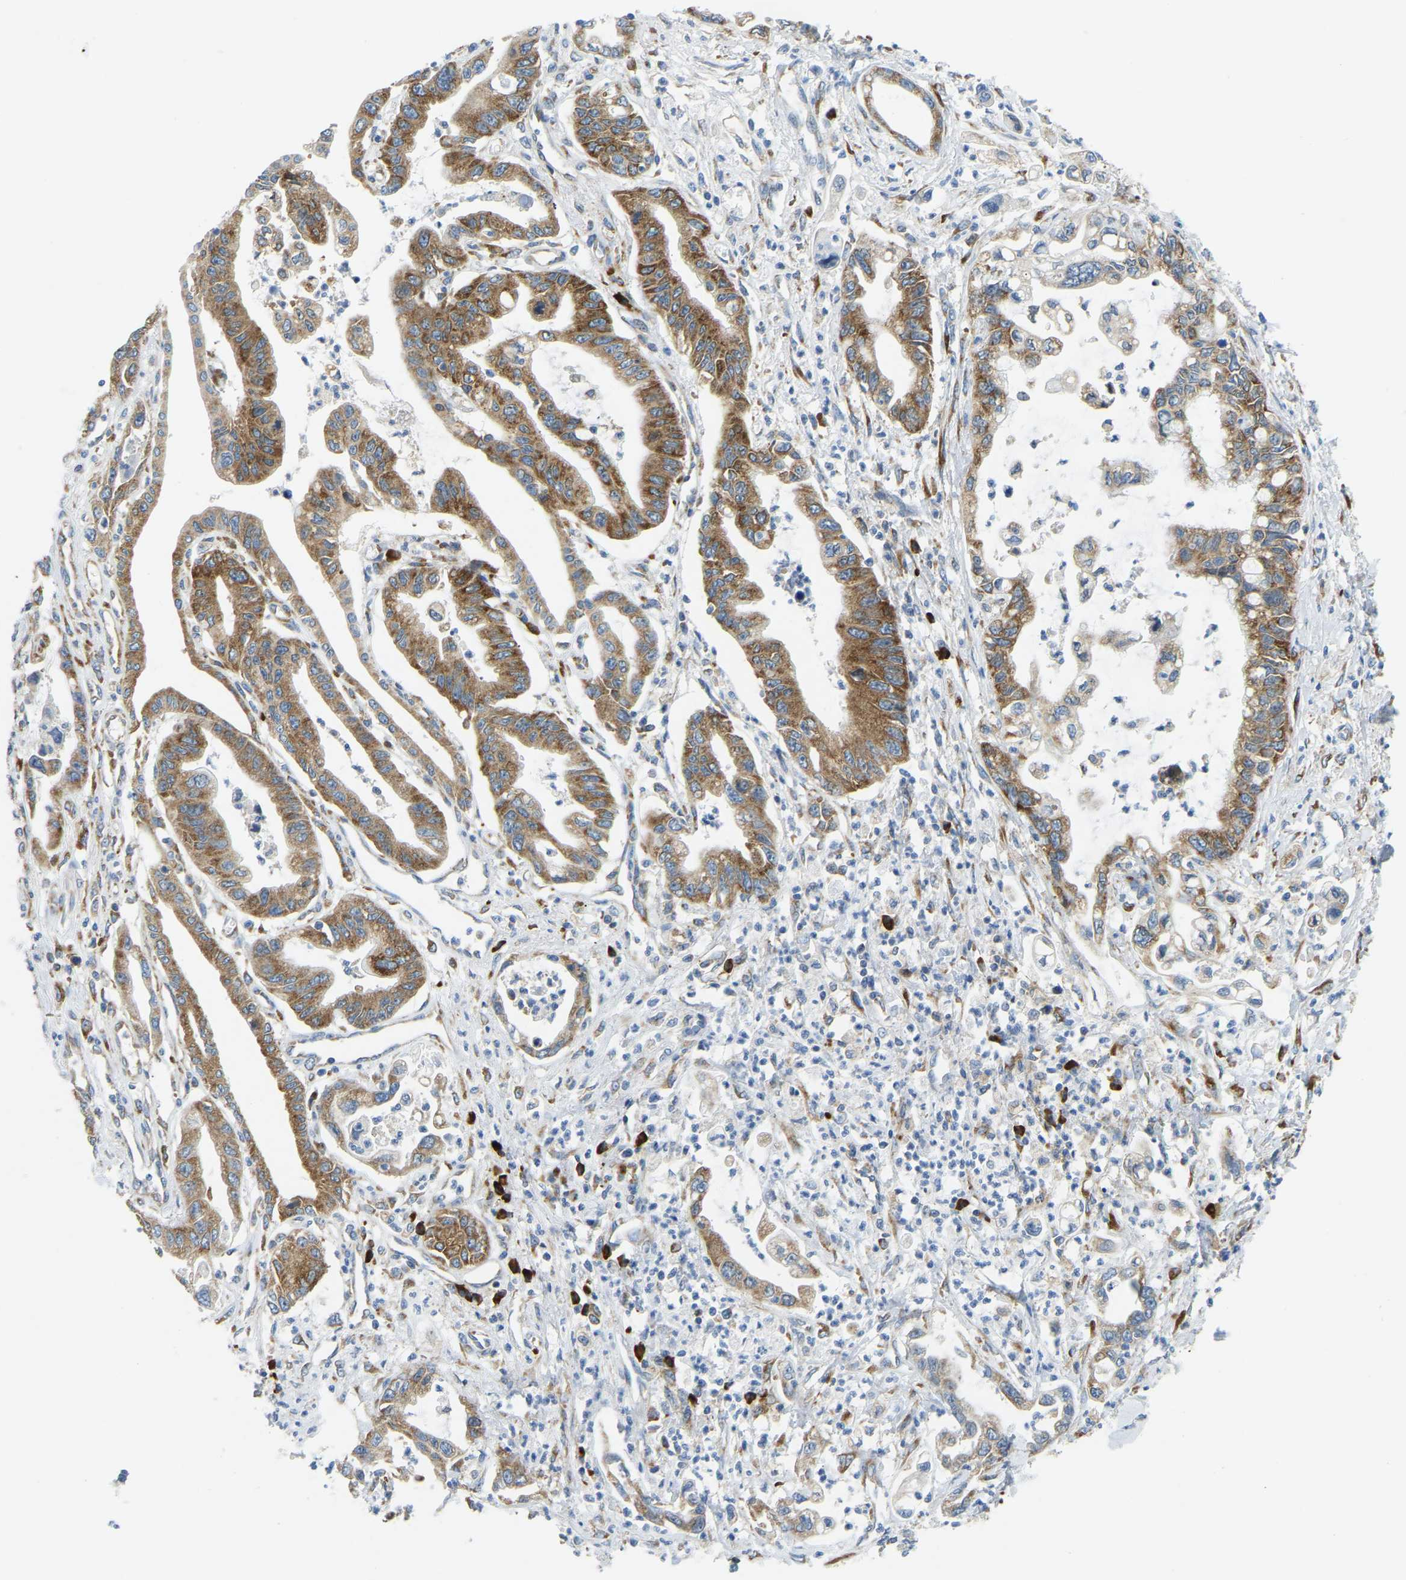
{"staining": {"intensity": "moderate", "quantity": ">75%", "location": "cytoplasmic/membranous"}, "tissue": "pancreatic cancer", "cell_type": "Tumor cells", "image_type": "cancer", "snomed": [{"axis": "morphology", "description": "Adenocarcinoma, NOS"}, {"axis": "topography", "description": "Pancreas"}], "caption": "Immunohistochemical staining of human pancreatic cancer reveals medium levels of moderate cytoplasmic/membranous expression in approximately >75% of tumor cells. (Brightfield microscopy of DAB IHC at high magnification).", "gene": "SND1", "patient": {"sex": "male", "age": 56}}